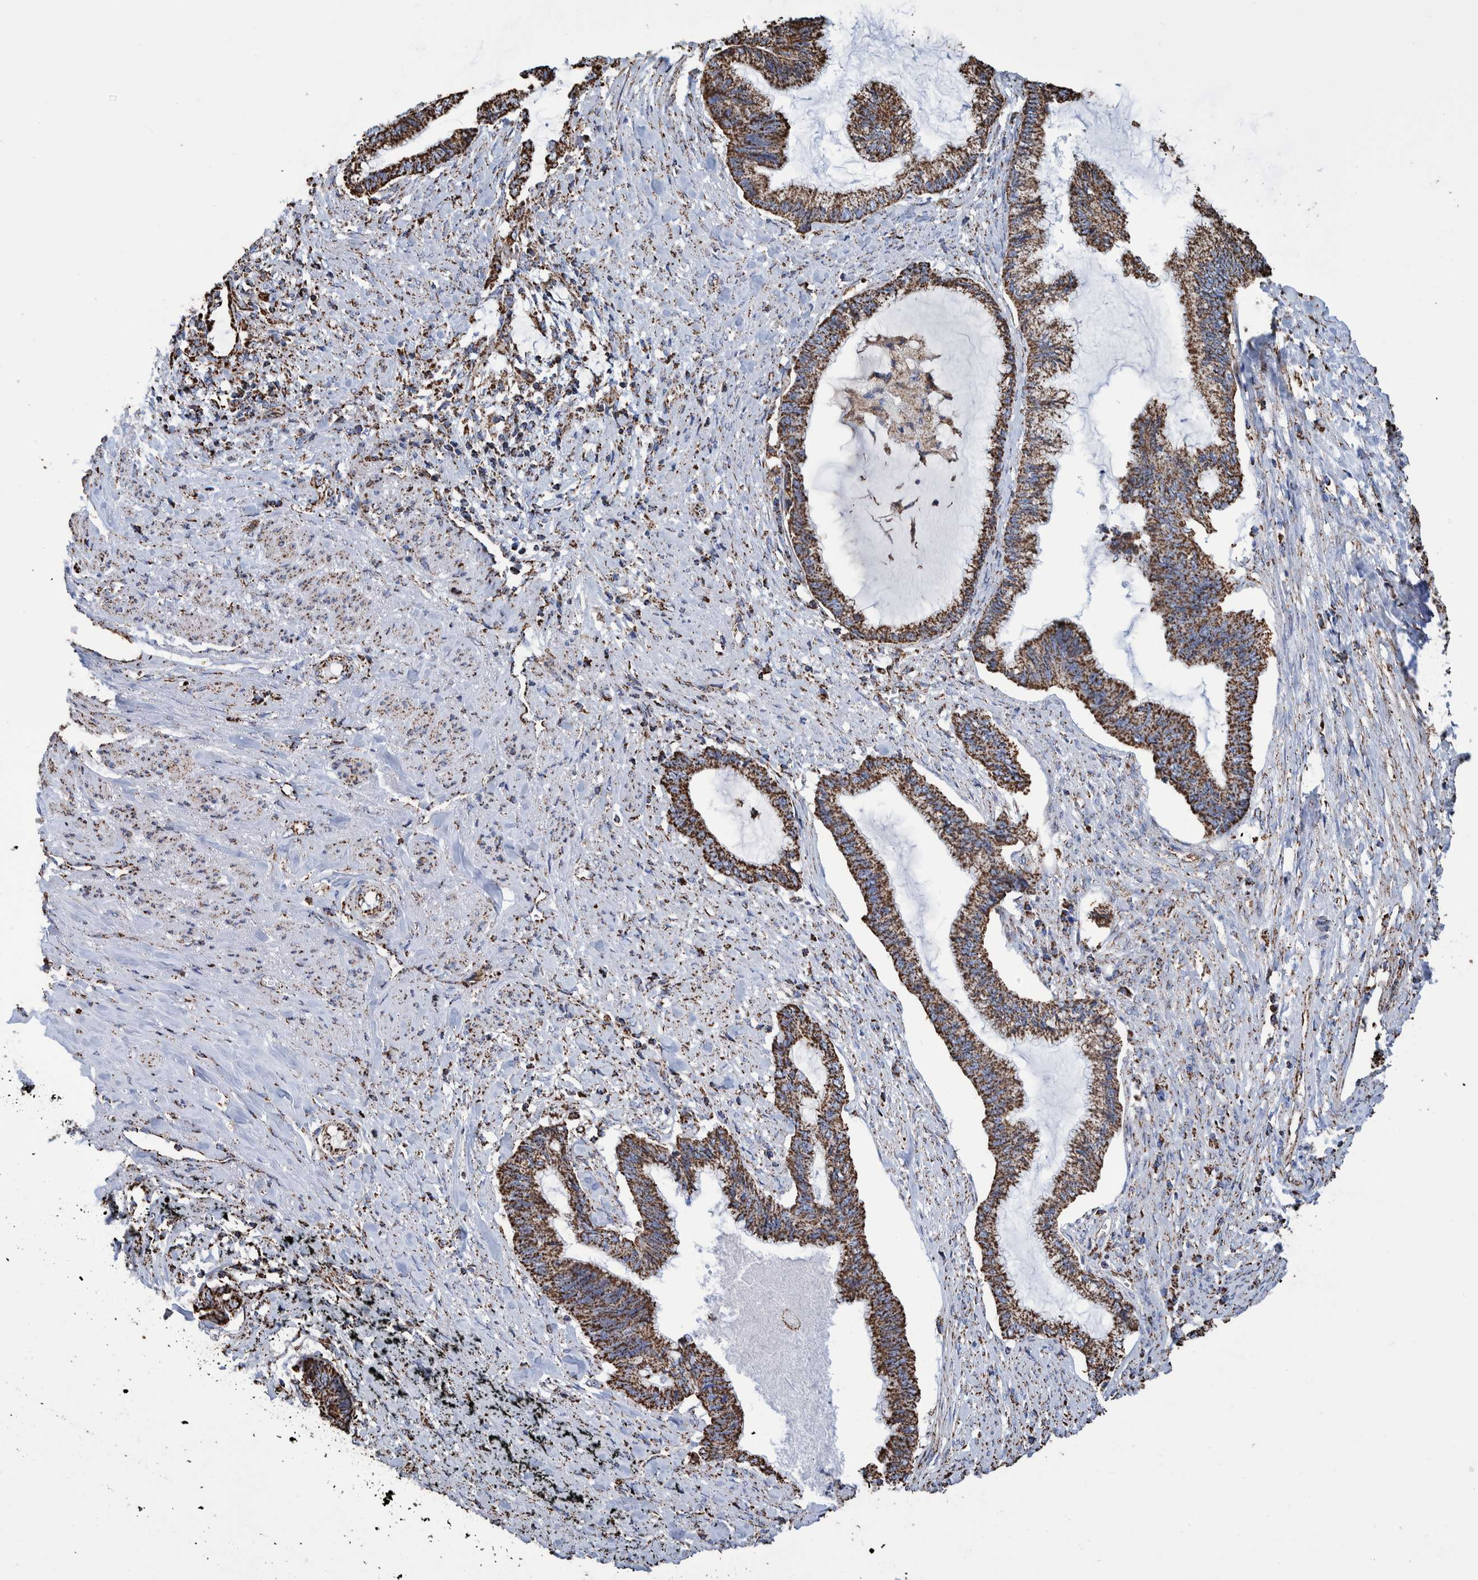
{"staining": {"intensity": "strong", "quantity": ">75%", "location": "cytoplasmic/membranous"}, "tissue": "endometrial cancer", "cell_type": "Tumor cells", "image_type": "cancer", "snomed": [{"axis": "morphology", "description": "Adenocarcinoma, NOS"}, {"axis": "topography", "description": "Endometrium"}], "caption": "Protein staining of adenocarcinoma (endometrial) tissue reveals strong cytoplasmic/membranous expression in approximately >75% of tumor cells.", "gene": "VPS26C", "patient": {"sex": "female", "age": 86}}